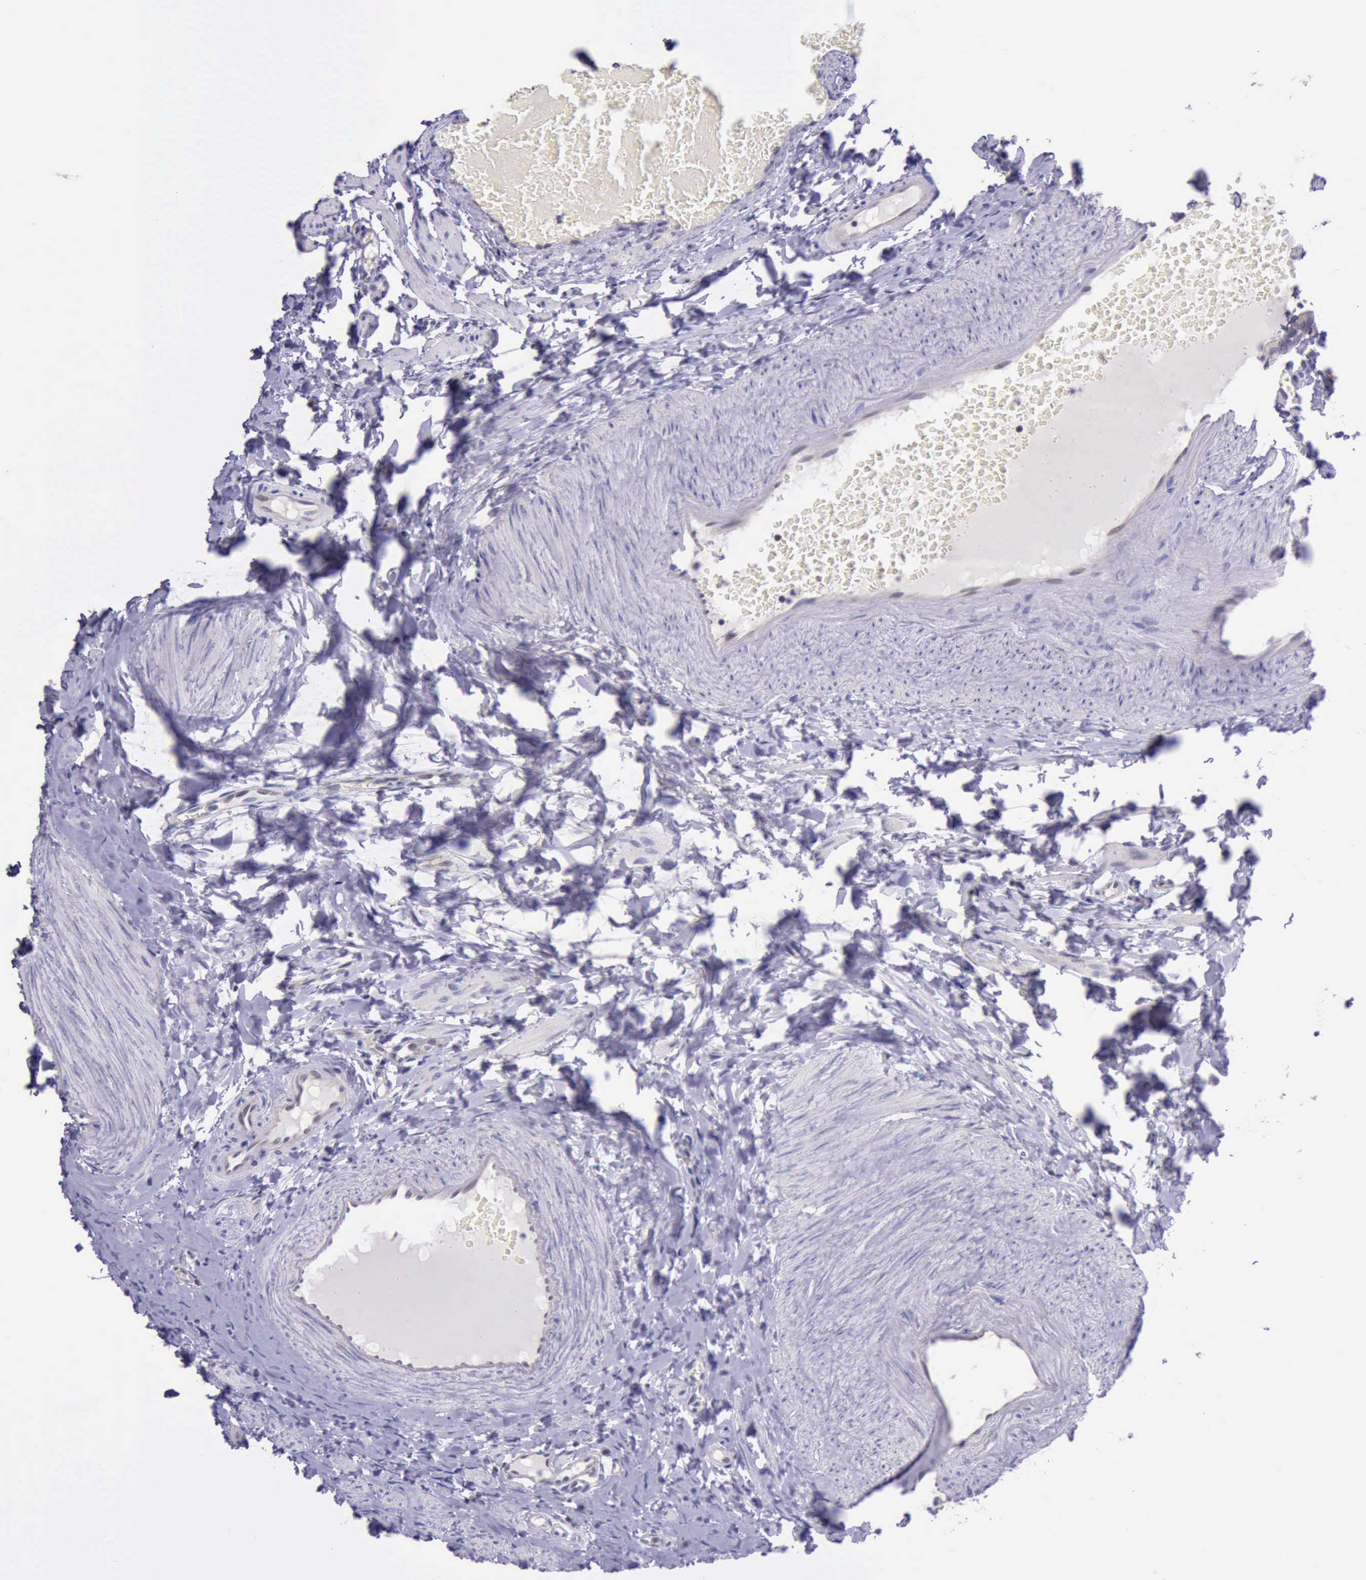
{"staining": {"intensity": "negative", "quantity": "none", "location": "none"}, "tissue": "fallopian tube", "cell_type": "Glandular cells", "image_type": "normal", "snomed": [{"axis": "morphology", "description": "Normal tissue, NOS"}, {"axis": "topography", "description": "Fallopian tube"}, {"axis": "topography", "description": "Ovary"}], "caption": "Immunohistochemistry (IHC) of normal human fallopian tube reveals no positivity in glandular cells. Brightfield microscopy of immunohistochemistry stained with DAB (3,3'-diaminobenzidine) (brown) and hematoxylin (blue), captured at high magnification.", "gene": "PARP1", "patient": {"sex": "female", "age": 51}}